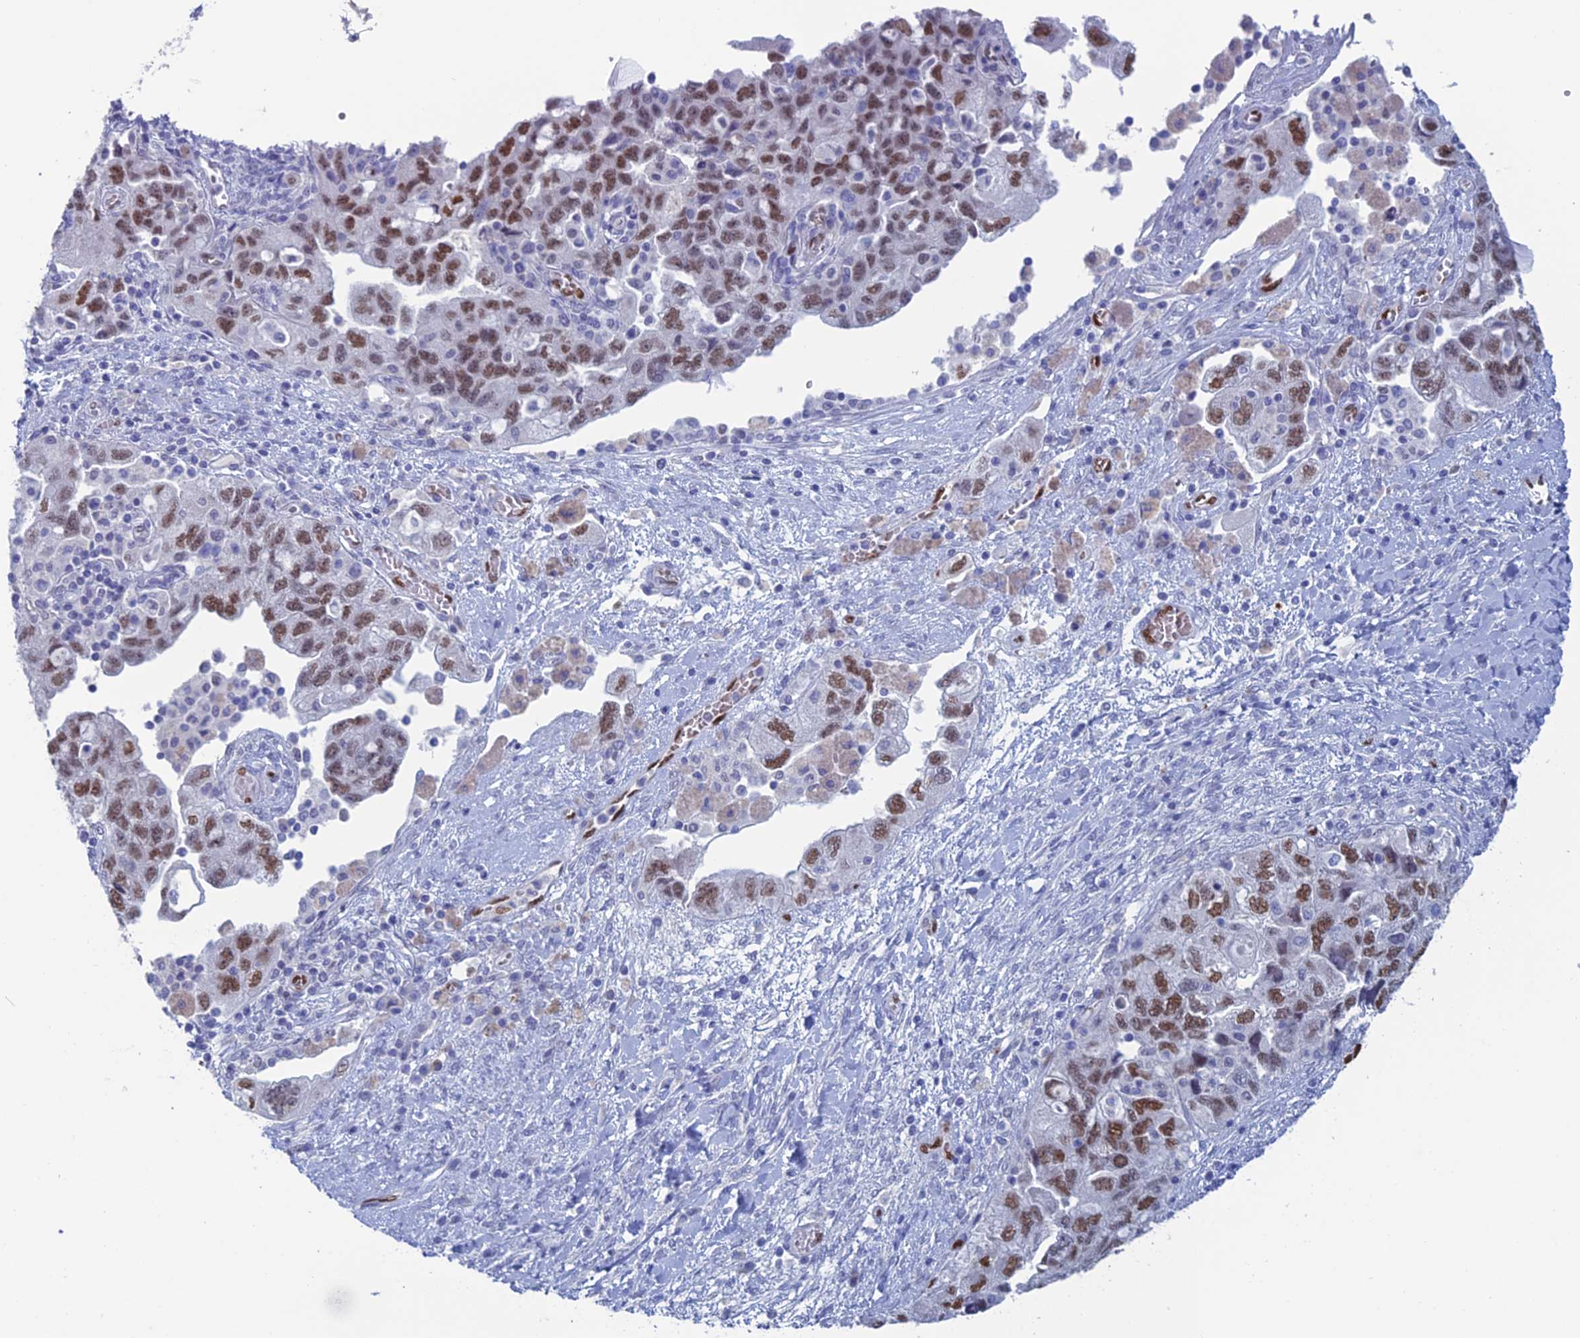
{"staining": {"intensity": "moderate", "quantity": ">75%", "location": "nuclear"}, "tissue": "ovarian cancer", "cell_type": "Tumor cells", "image_type": "cancer", "snomed": [{"axis": "morphology", "description": "Carcinoma, NOS"}, {"axis": "morphology", "description": "Cystadenocarcinoma, serous, NOS"}, {"axis": "topography", "description": "Ovary"}], "caption": "Protein staining exhibits moderate nuclear positivity in approximately >75% of tumor cells in ovarian cancer (serous cystadenocarcinoma).", "gene": "NOL4L", "patient": {"sex": "female", "age": 69}}